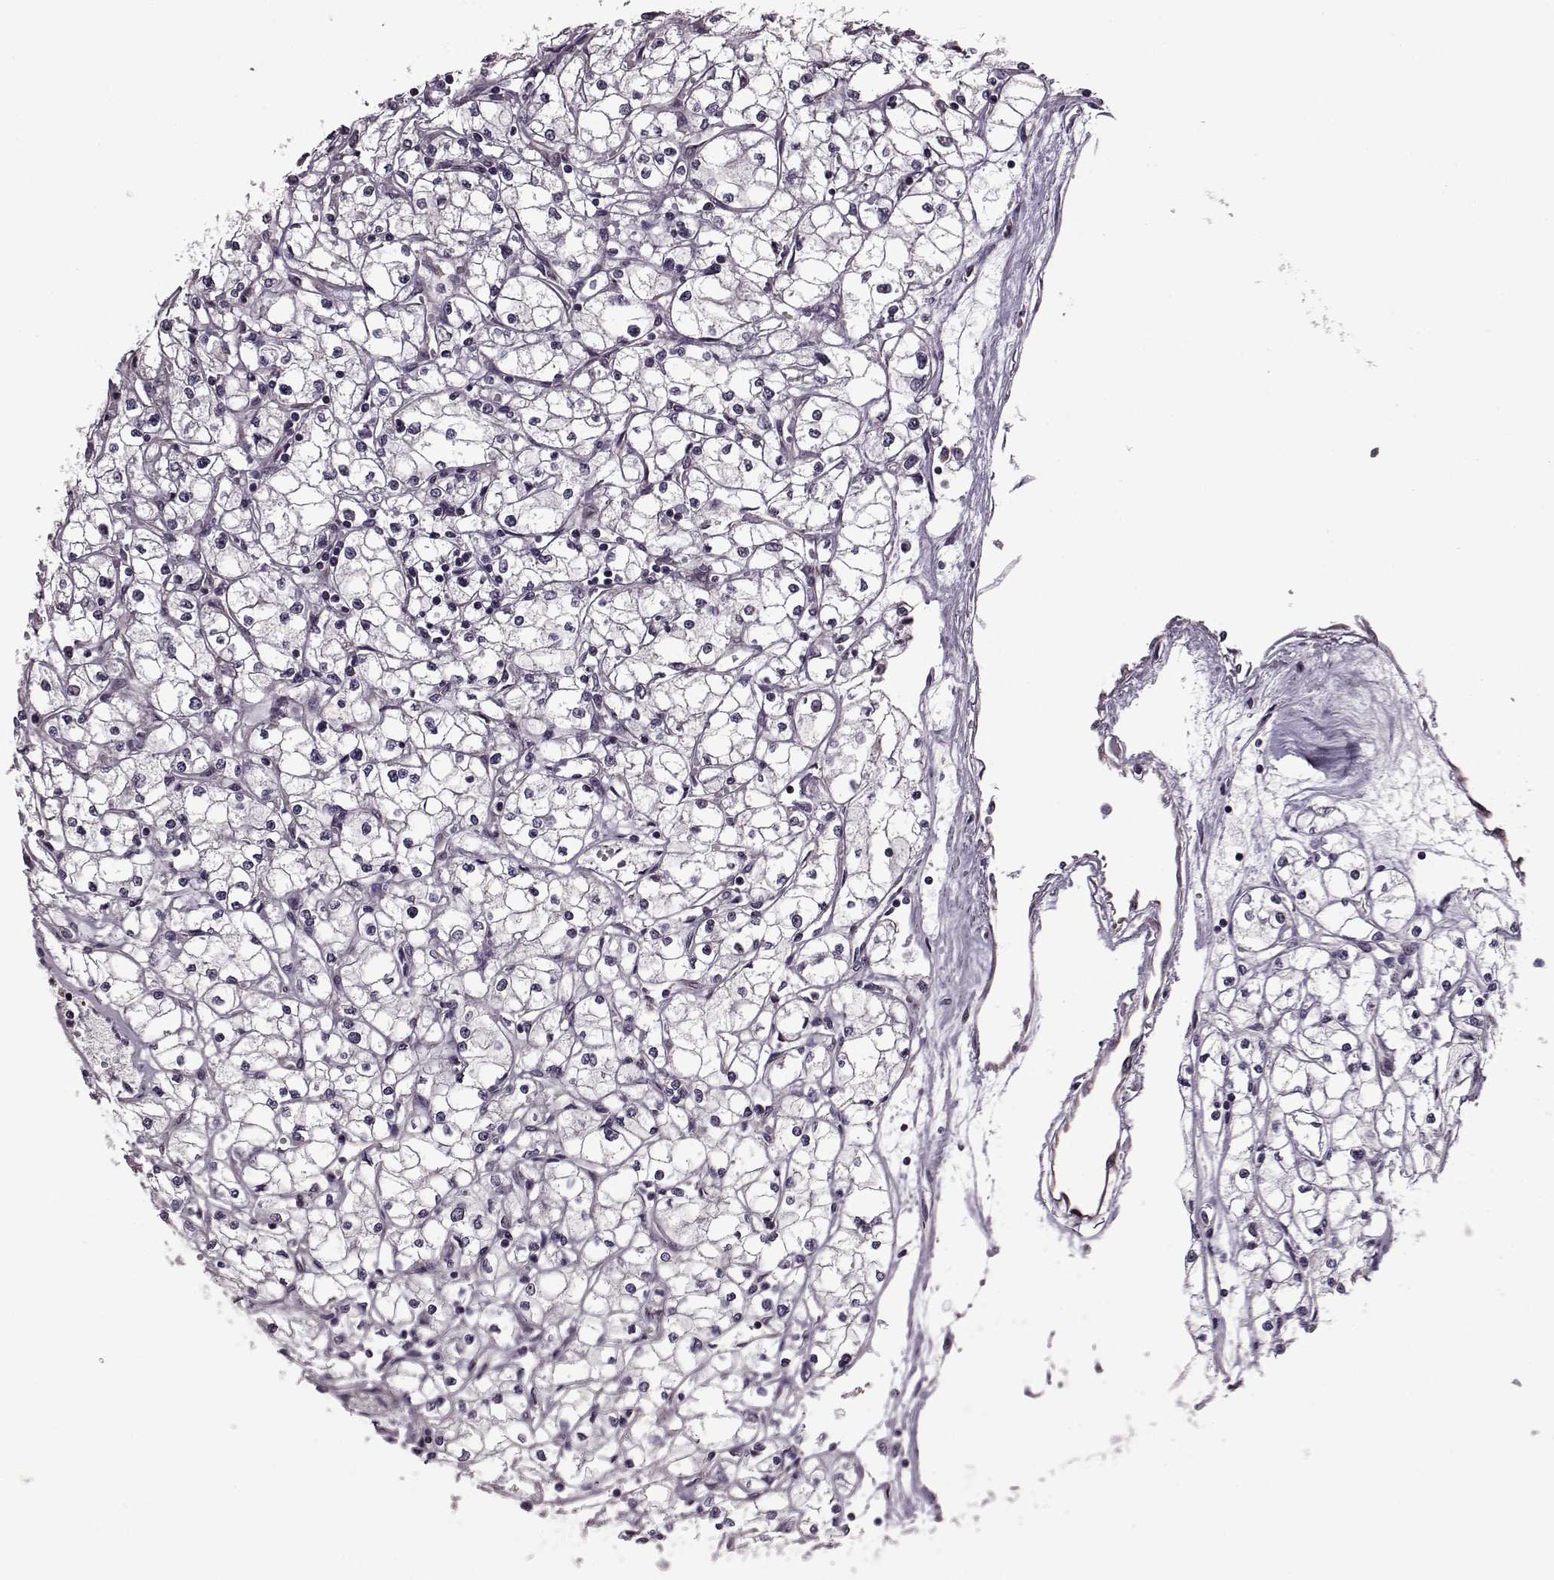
{"staining": {"intensity": "negative", "quantity": "none", "location": "none"}, "tissue": "renal cancer", "cell_type": "Tumor cells", "image_type": "cancer", "snomed": [{"axis": "morphology", "description": "Adenocarcinoma, NOS"}, {"axis": "topography", "description": "Kidney"}], "caption": "Immunohistochemistry of human renal cancer displays no staining in tumor cells.", "gene": "URI1", "patient": {"sex": "male", "age": 67}}